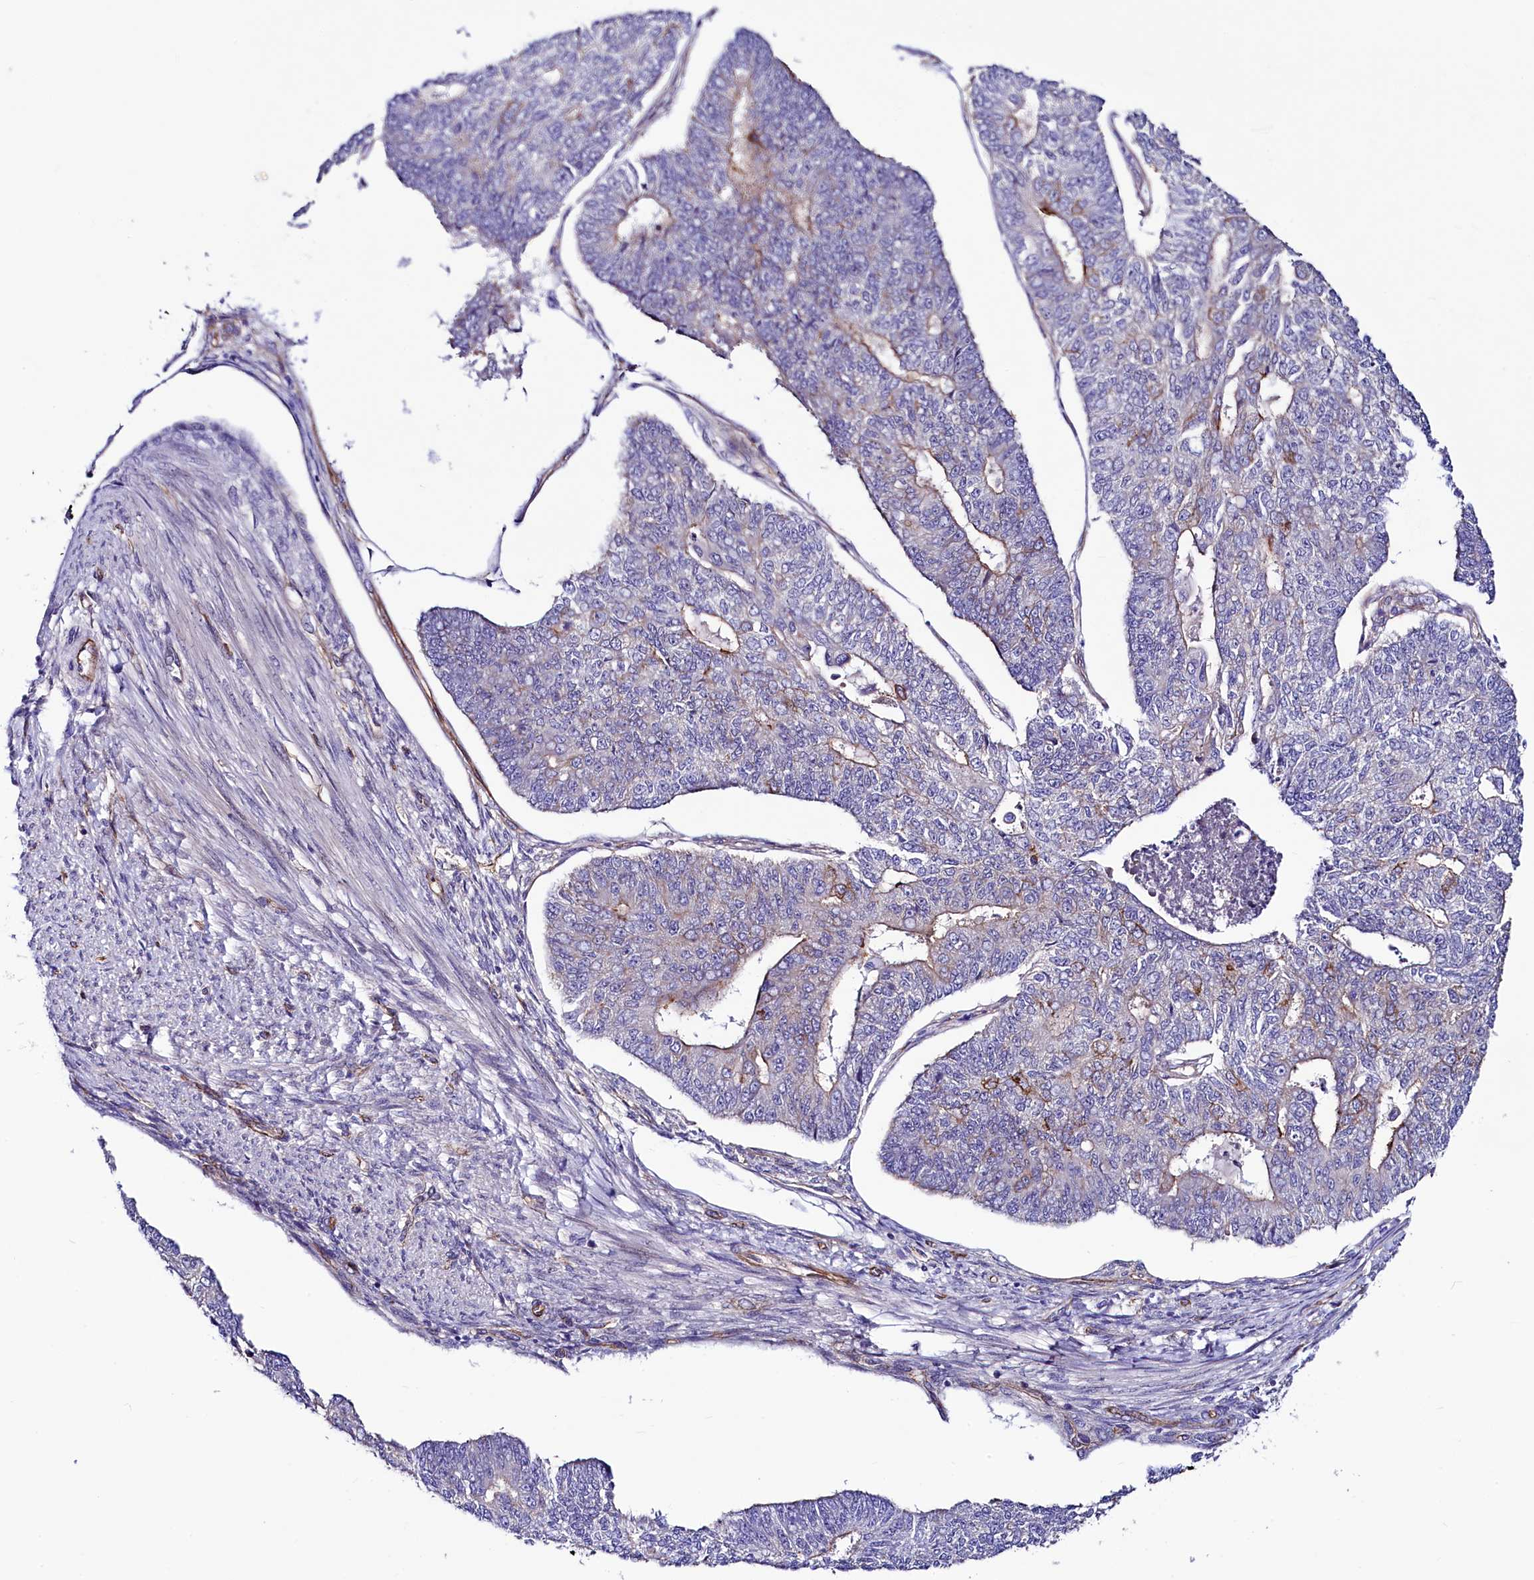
{"staining": {"intensity": "moderate", "quantity": "<25%", "location": "cytoplasmic/membranous"}, "tissue": "endometrial cancer", "cell_type": "Tumor cells", "image_type": "cancer", "snomed": [{"axis": "morphology", "description": "Adenocarcinoma, NOS"}, {"axis": "topography", "description": "Endometrium"}], "caption": "Human endometrial cancer stained with a brown dye reveals moderate cytoplasmic/membranous positive expression in about <25% of tumor cells.", "gene": "SLF1", "patient": {"sex": "female", "age": 32}}